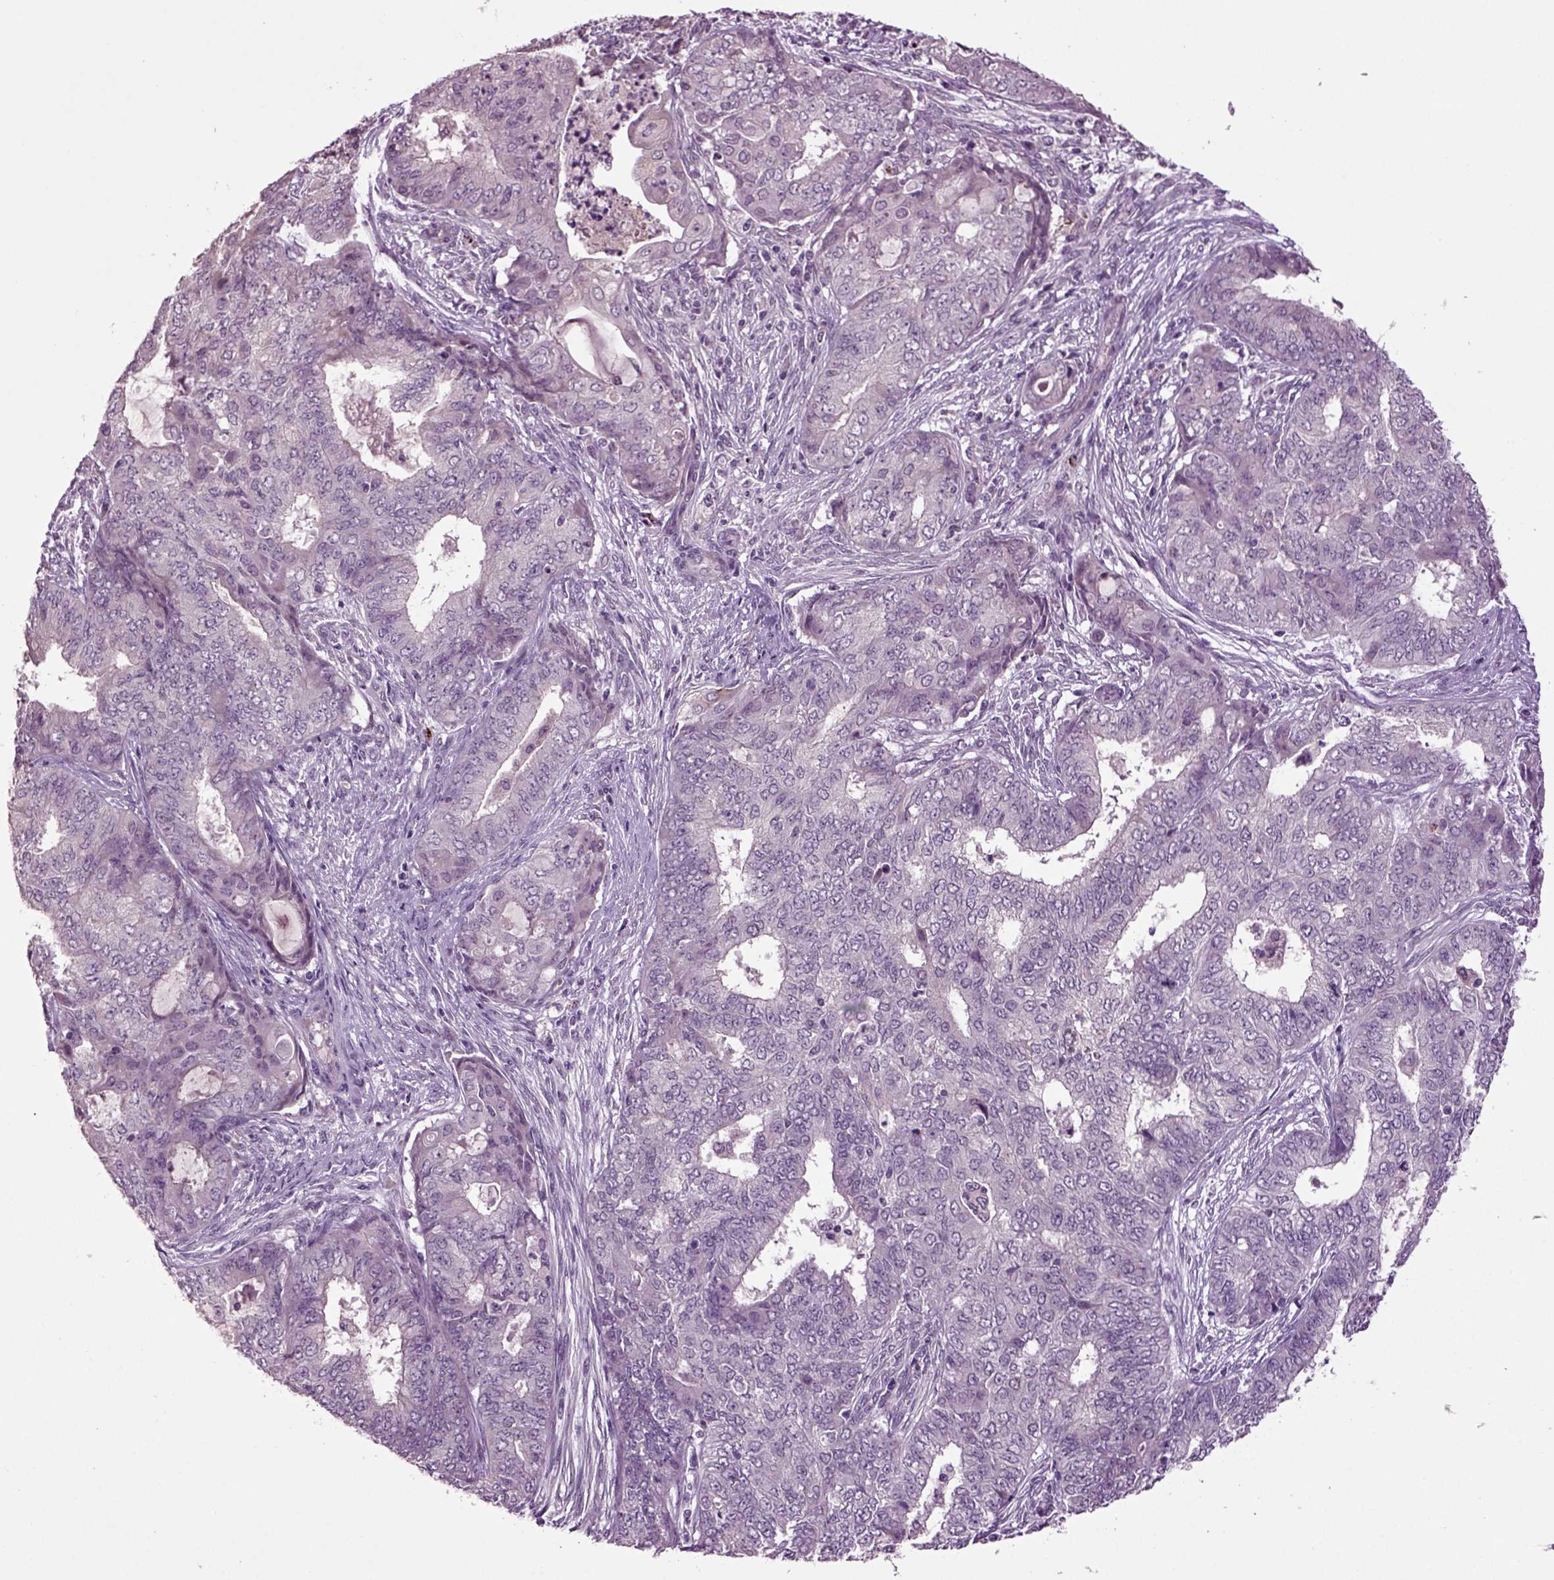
{"staining": {"intensity": "negative", "quantity": "none", "location": "none"}, "tissue": "endometrial cancer", "cell_type": "Tumor cells", "image_type": "cancer", "snomed": [{"axis": "morphology", "description": "Adenocarcinoma, NOS"}, {"axis": "topography", "description": "Endometrium"}], "caption": "A high-resolution image shows immunohistochemistry (IHC) staining of endometrial adenocarcinoma, which shows no significant expression in tumor cells.", "gene": "SLC17A6", "patient": {"sex": "female", "age": 62}}